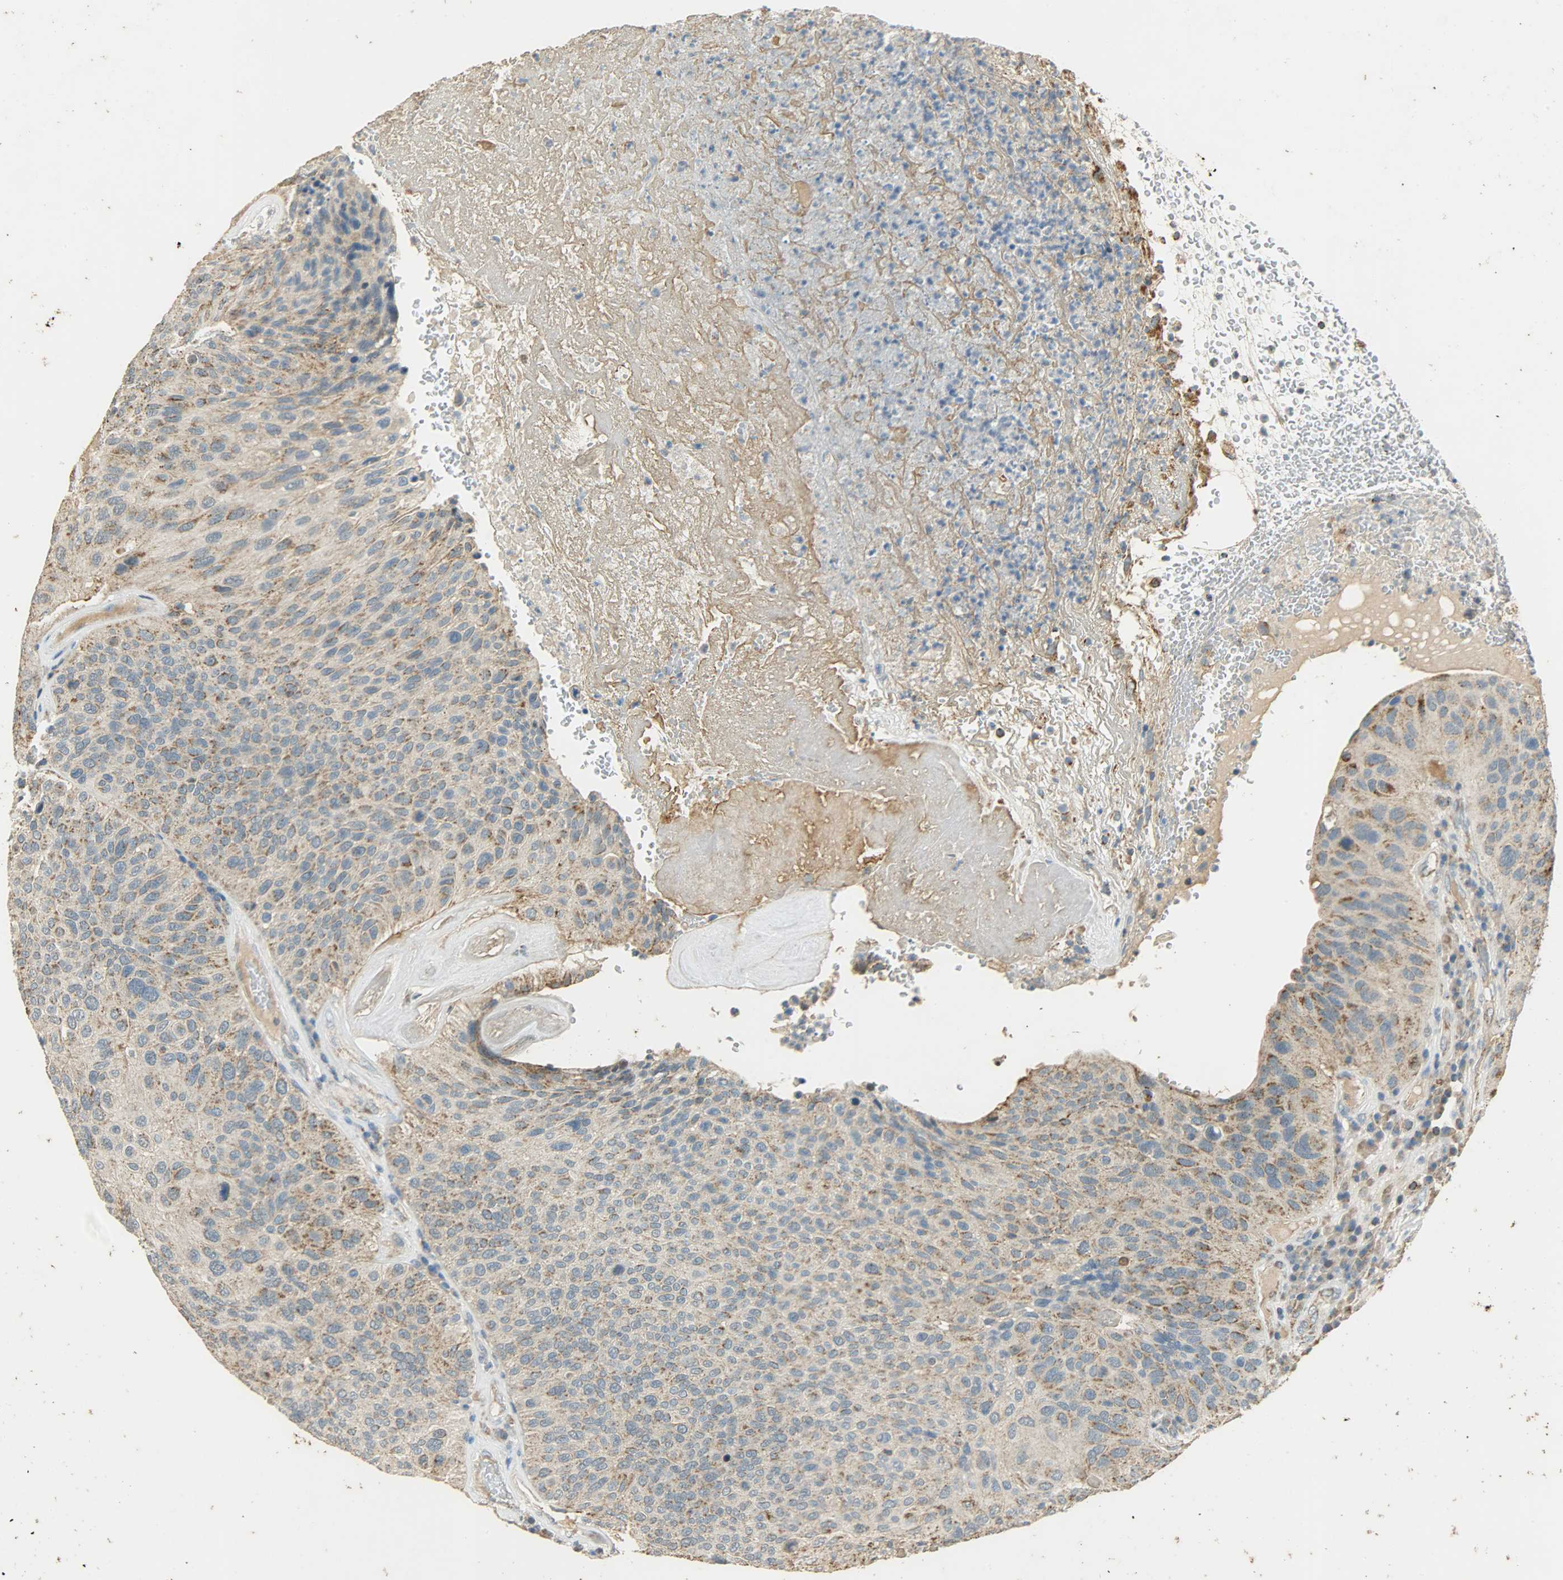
{"staining": {"intensity": "weak", "quantity": ">75%", "location": "cytoplasmic/membranous"}, "tissue": "urothelial cancer", "cell_type": "Tumor cells", "image_type": "cancer", "snomed": [{"axis": "morphology", "description": "Urothelial carcinoma, High grade"}, {"axis": "topography", "description": "Urinary bladder"}], "caption": "This photomicrograph shows immunohistochemistry staining of urothelial cancer, with low weak cytoplasmic/membranous positivity in about >75% of tumor cells.", "gene": "HDHD5", "patient": {"sex": "male", "age": 66}}